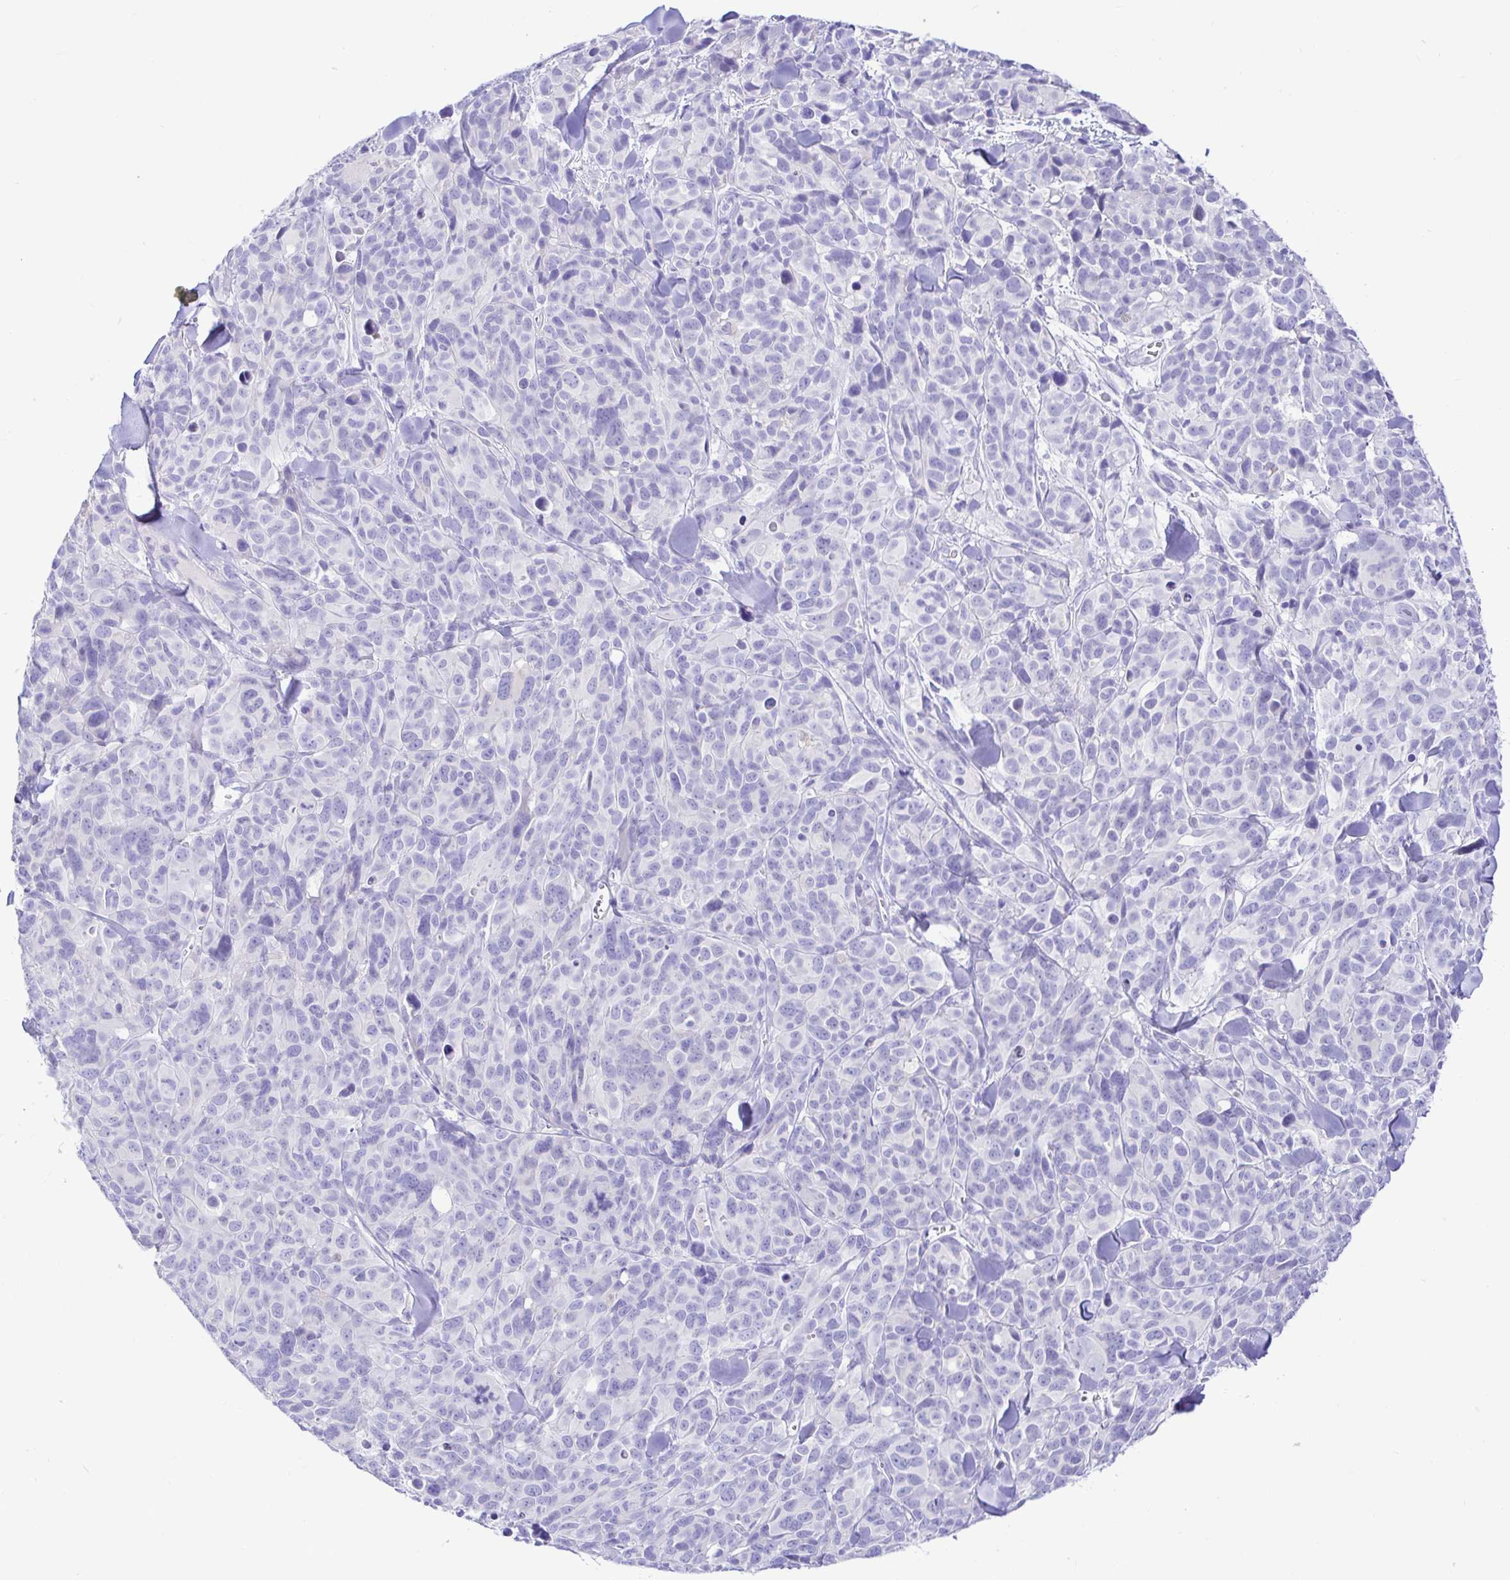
{"staining": {"intensity": "negative", "quantity": "none", "location": "none"}, "tissue": "melanoma", "cell_type": "Tumor cells", "image_type": "cancer", "snomed": [{"axis": "morphology", "description": "Malignant melanoma, NOS"}, {"axis": "topography", "description": "Skin"}], "caption": "DAB immunohistochemical staining of malignant melanoma reveals no significant staining in tumor cells.", "gene": "BACE2", "patient": {"sex": "male", "age": 51}}